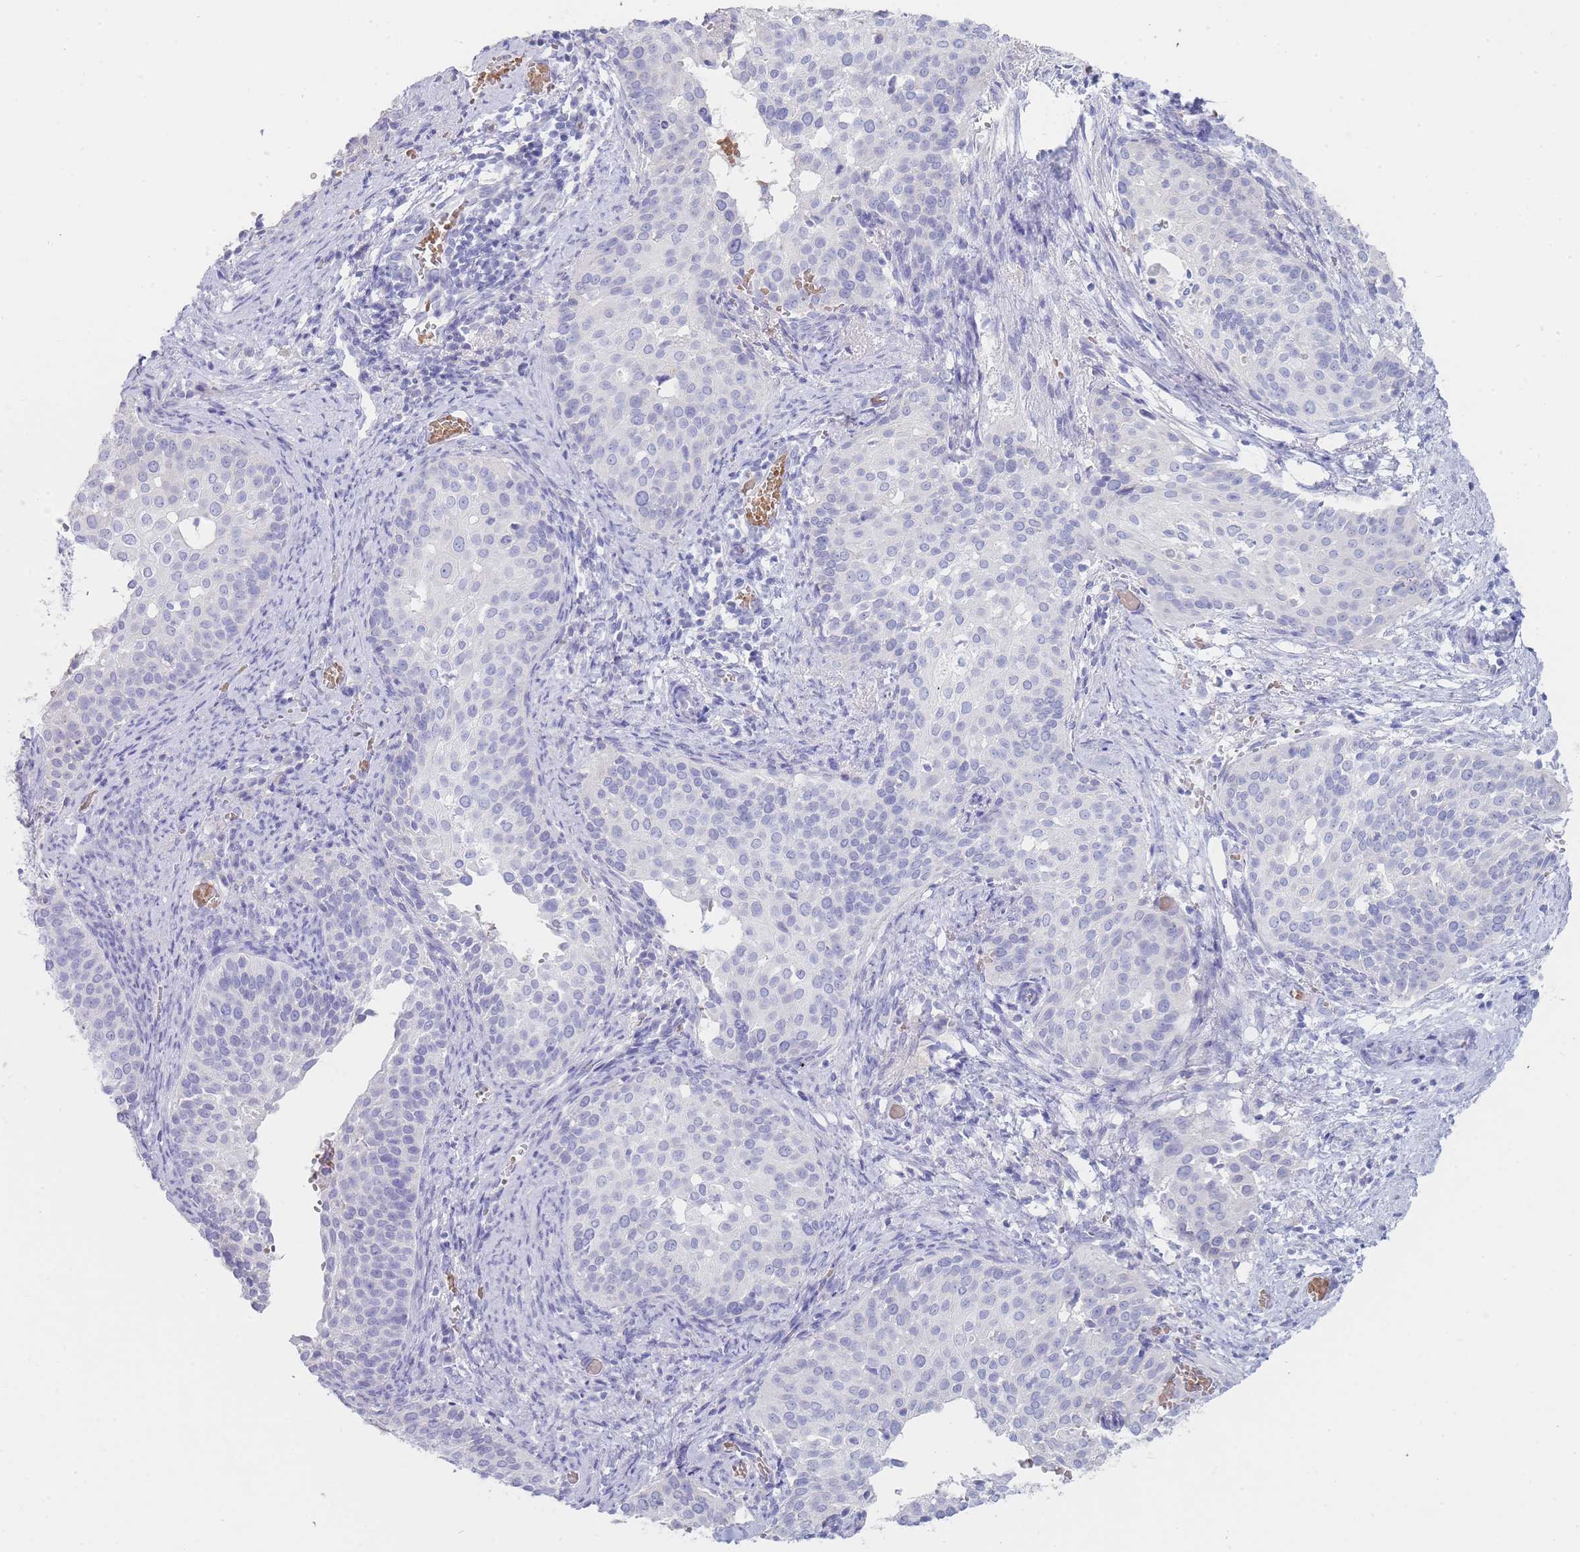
{"staining": {"intensity": "negative", "quantity": "none", "location": "none"}, "tissue": "cervical cancer", "cell_type": "Tumor cells", "image_type": "cancer", "snomed": [{"axis": "morphology", "description": "Squamous cell carcinoma, NOS"}, {"axis": "topography", "description": "Cervix"}], "caption": "The micrograph exhibits no staining of tumor cells in cervical squamous cell carcinoma.", "gene": "HBG2", "patient": {"sex": "female", "age": 44}}